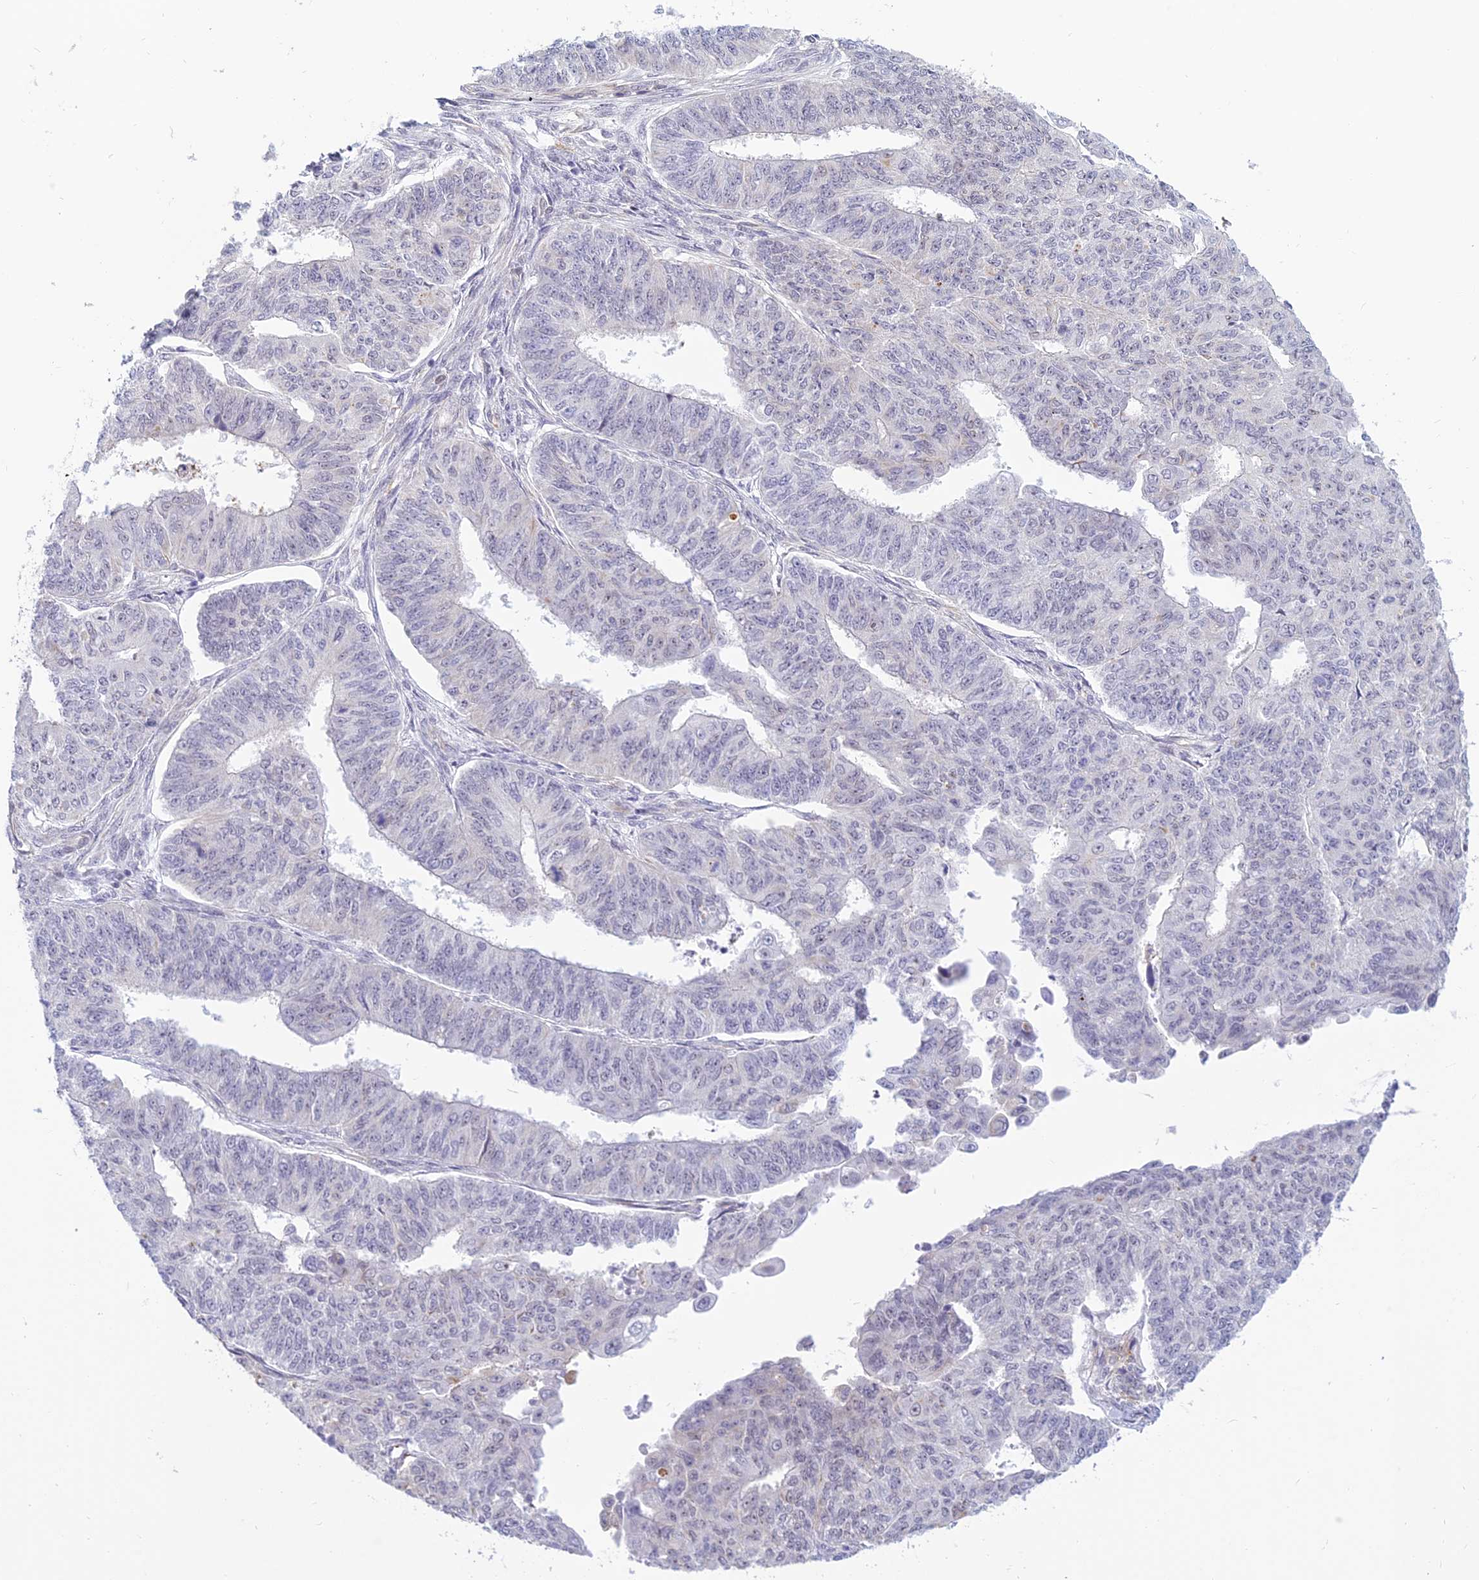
{"staining": {"intensity": "negative", "quantity": "none", "location": "none"}, "tissue": "endometrial cancer", "cell_type": "Tumor cells", "image_type": "cancer", "snomed": [{"axis": "morphology", "description": "Adenocarcinoma, NOS"}, {"axis": "topography", "description": "Endometrium"}], "caption": "Immunohistochemistry image of neoplastic tissue: human endometrial cancer (adenocarcinoma) stained with DAB (3,3'-diaminobenzidine) reveals no significant protein staining in tumor cells.", "gene": "SAPCD2", "patient": {"sex": "female", "age": 32}}